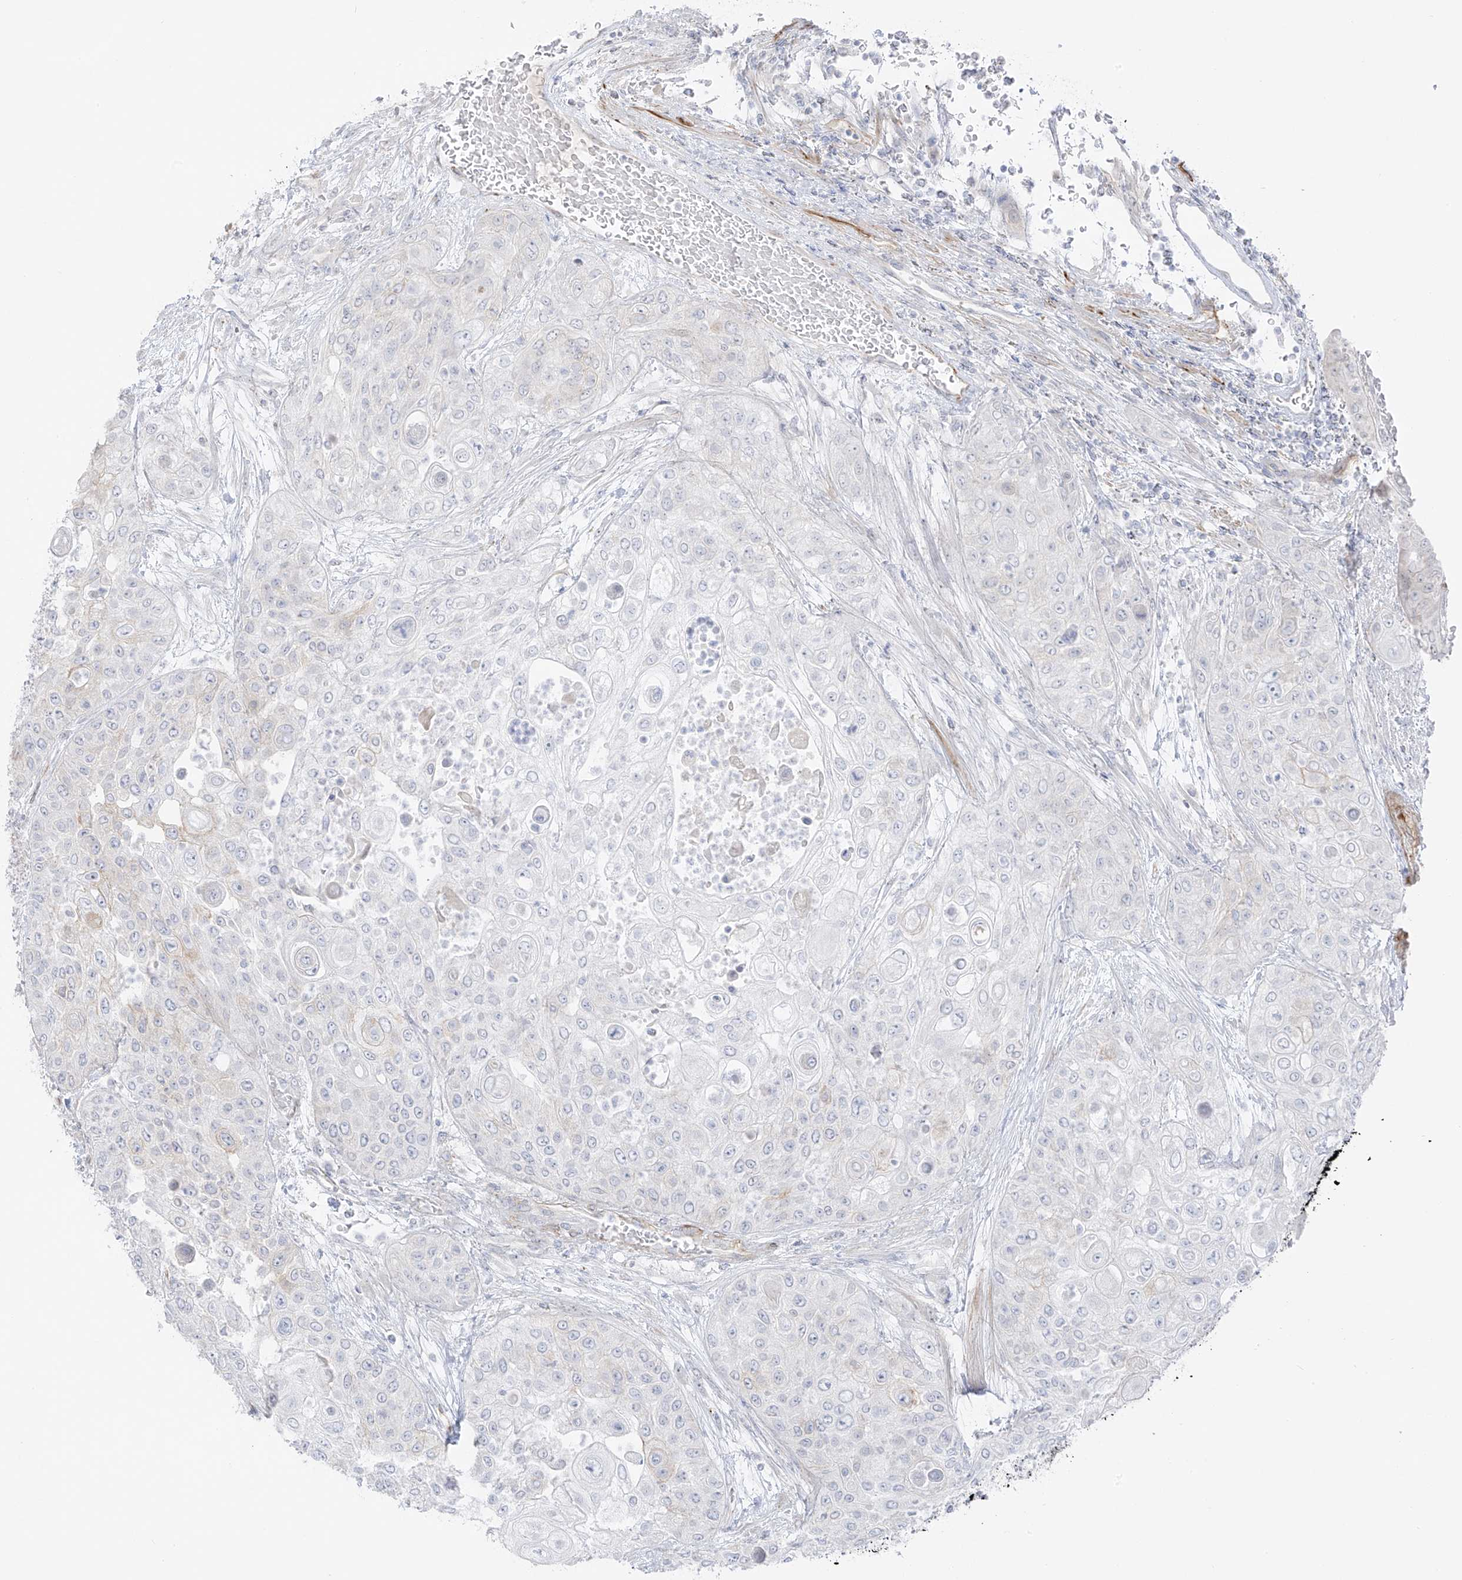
{"staining": {"intensity": "negative", "quantity": "none", "location": "none"}, "tissue": "urothelial cancer", "cell_type": "Tumor cells", "image_type": "cancer", "snomed": [{"axis": "morphology", "description": "Urothelial carcinoma, High grade"}, {"axis": "topography", "description": "Urinary bladder"}], "caption": "The histopathology image reveals no staining of tumor cells in urothelial cancer.", "gene": "C11orf87", "patient": {"sex": "female", "age": 79}}